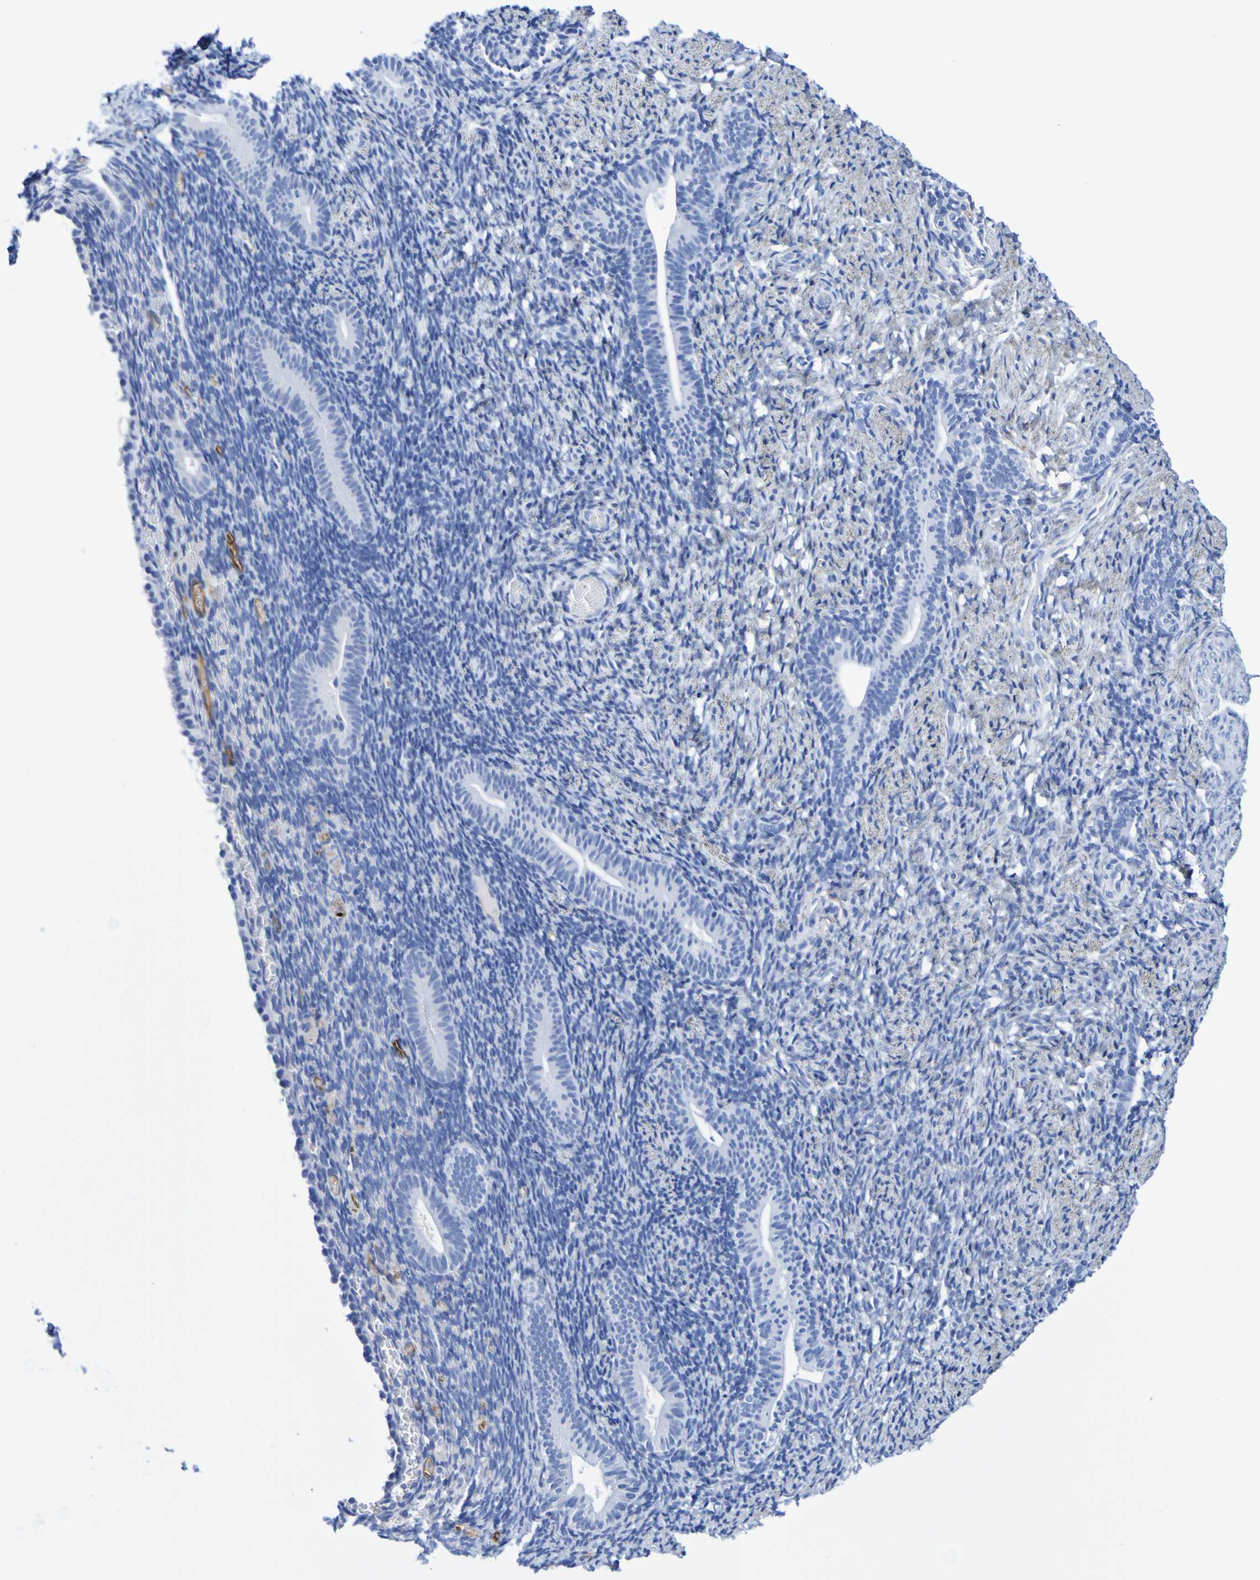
{"staining": {"intensity": "negative", "quantity": "none", "location": "none"}, "tissue": "endometrium", "cell_type": "Cells in endometrial stroma", "image_type": "normal", "snomed": [{"axis": "morphology", "description": "Normal tissue, NOS"}, {"axis": "topography", "description": "Endometrium"}], "caption": "Image shows no protein staining in cells in endometrial stroma of benign endometrium.", "gene": "DPEP1", "patient": {"sex": "female", "age": 51}}